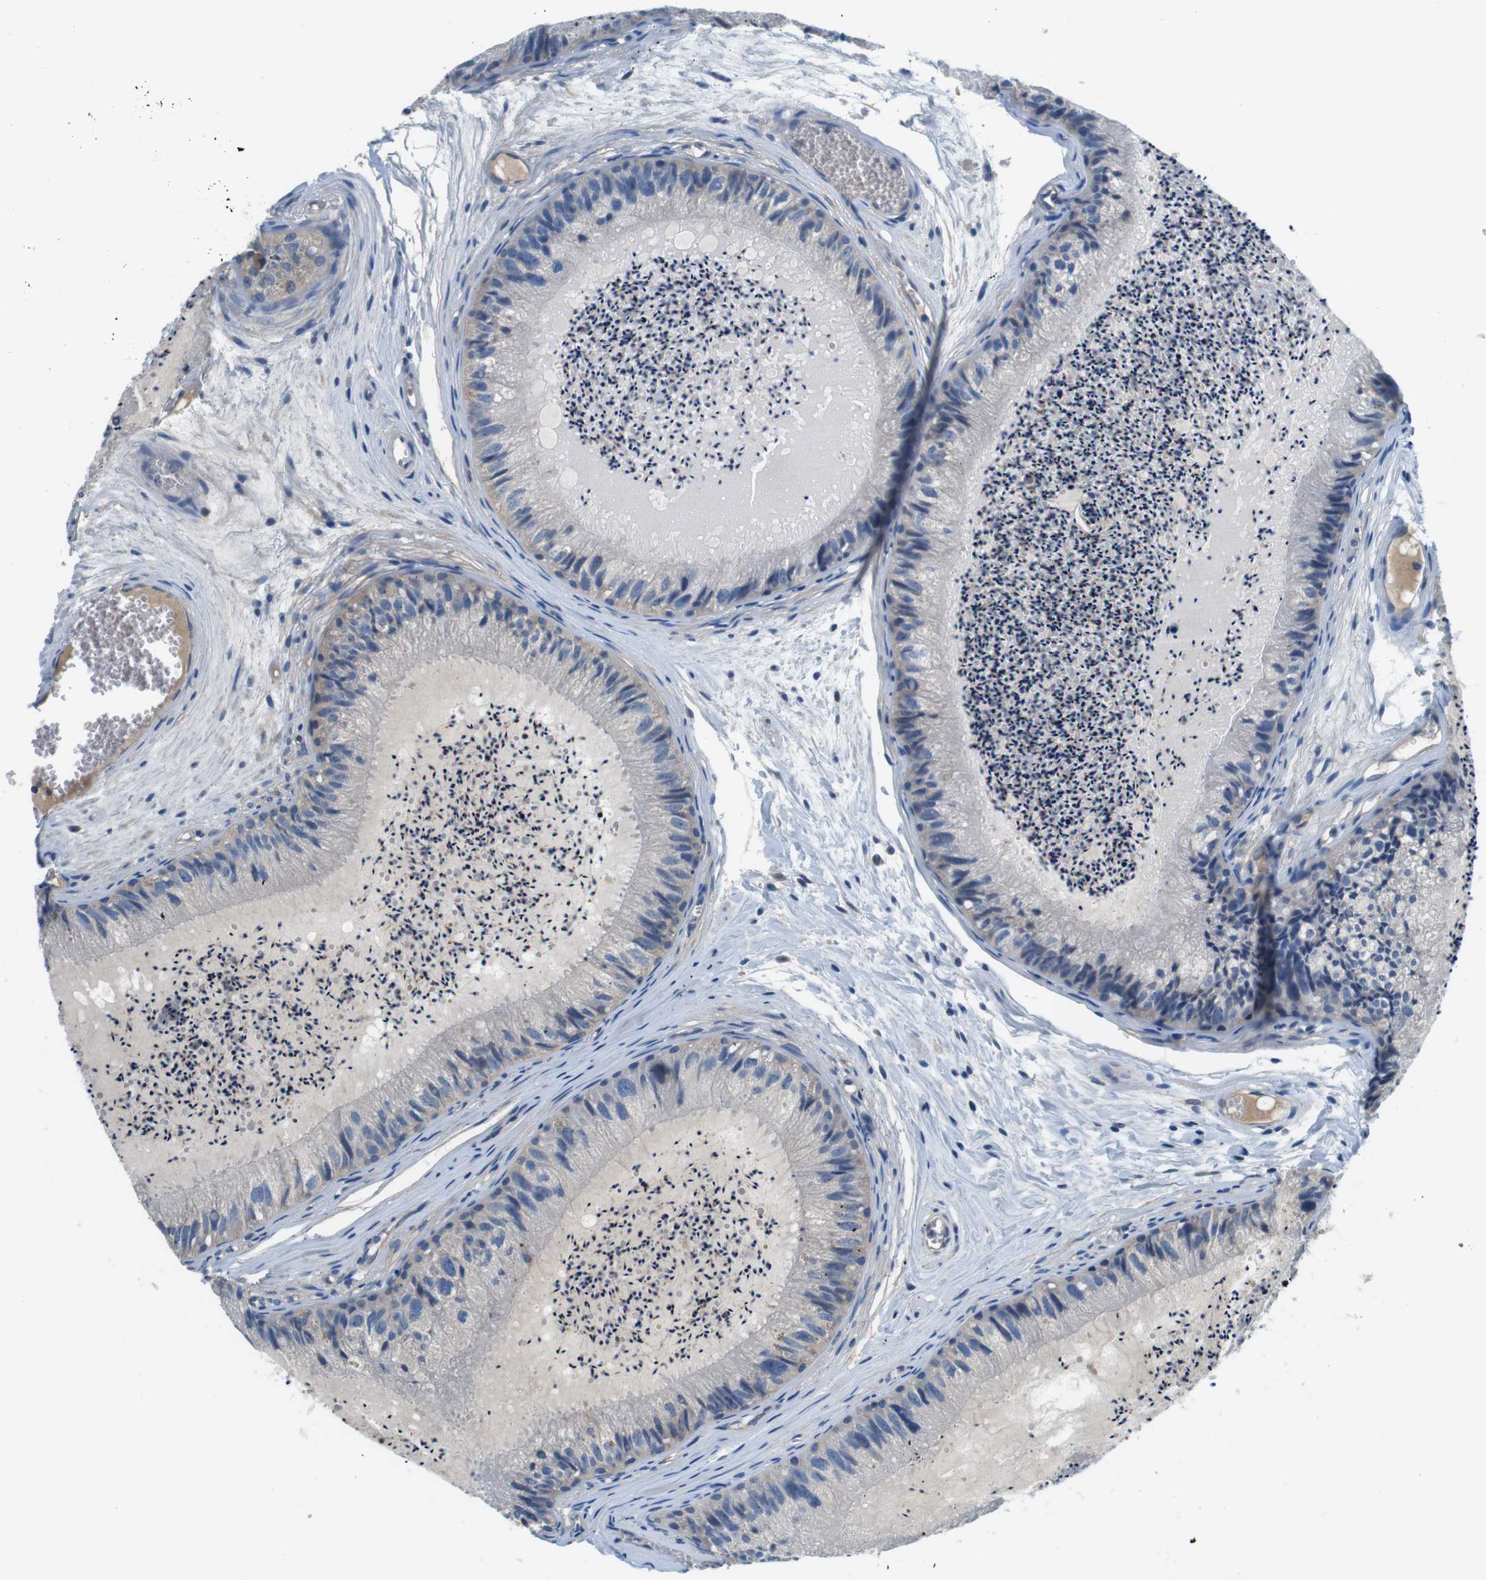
{"staining": {"intensity": "moderate", "quantity": "<25%", "location": "cytoplasmic/membranous"}, "tissue": "epididymis", "cell_type": "Glandular cells", "image_type": "normal", "snomed": [{"axis": "morphology", "description": "Normal tissue, NOS"}, {"axis": "topography", "description": "Epididymis"}], "caption": "Glandular cells exhibit low levels of moderate cytoplasmic/membranous staining in about <25% of cells in normal human epididymis. (Brightfield microscopy of DAB IHC at high magnification).", "gene": "DENND4C", "patient": {"sex": "male", "age": 31}}